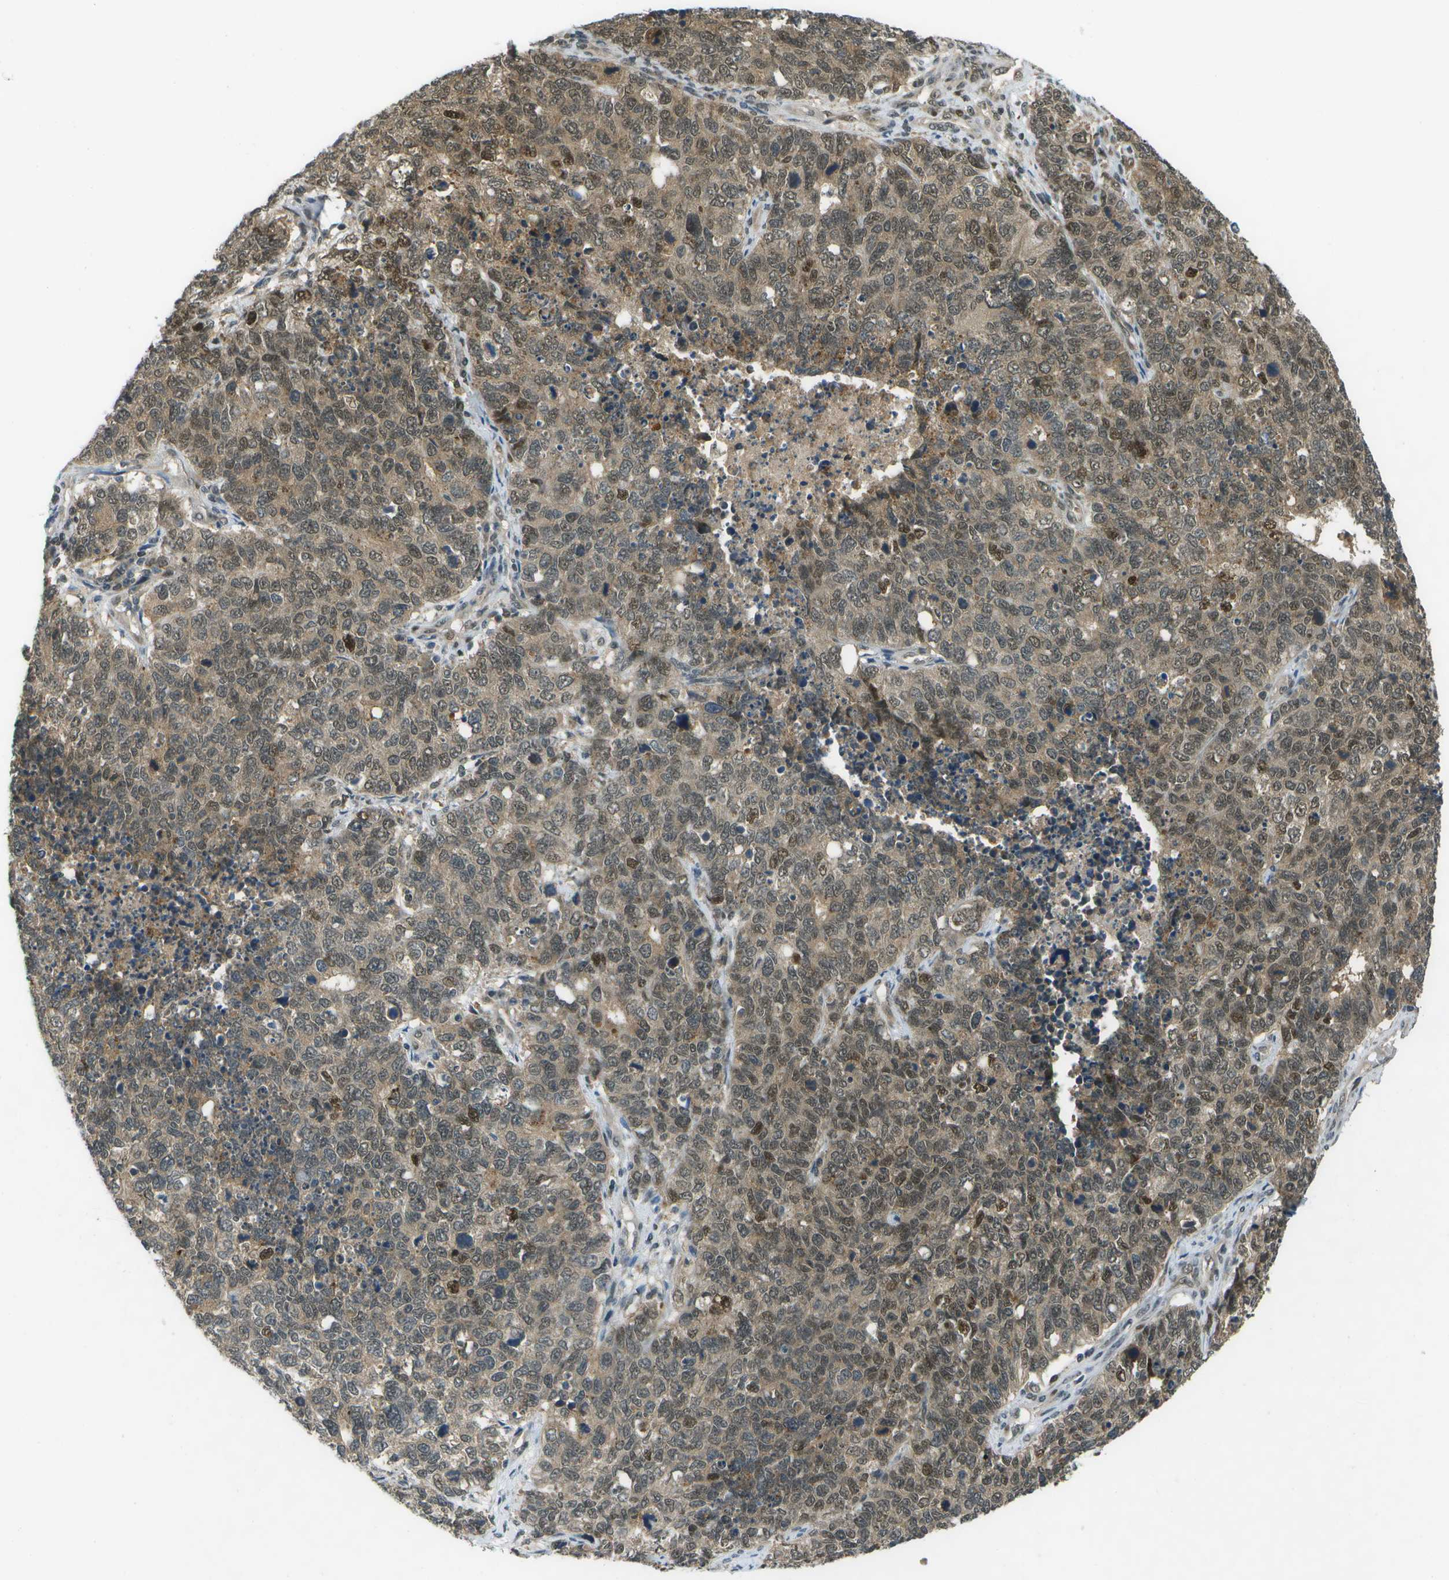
{"staining": {"intensity": "moderate", "quantity": ">75%", "location": "nuclear"}, "tissue": "cervical cancer", "cell_type": "Tumor cells", "image_type": "cancer", "snomed": [{"axis": "morphology", "description": "Squamous cell carcinoma, NOS"}, {"axis": "topography", "description": "Cervix"}], "caption": "Tumor cells show medium levels of moderate nuclear expression in about >75% of cells in squamous cell carcinoma (cervical).", "gene": "GANC", "patient": {"sex": "female", "age": 63}}